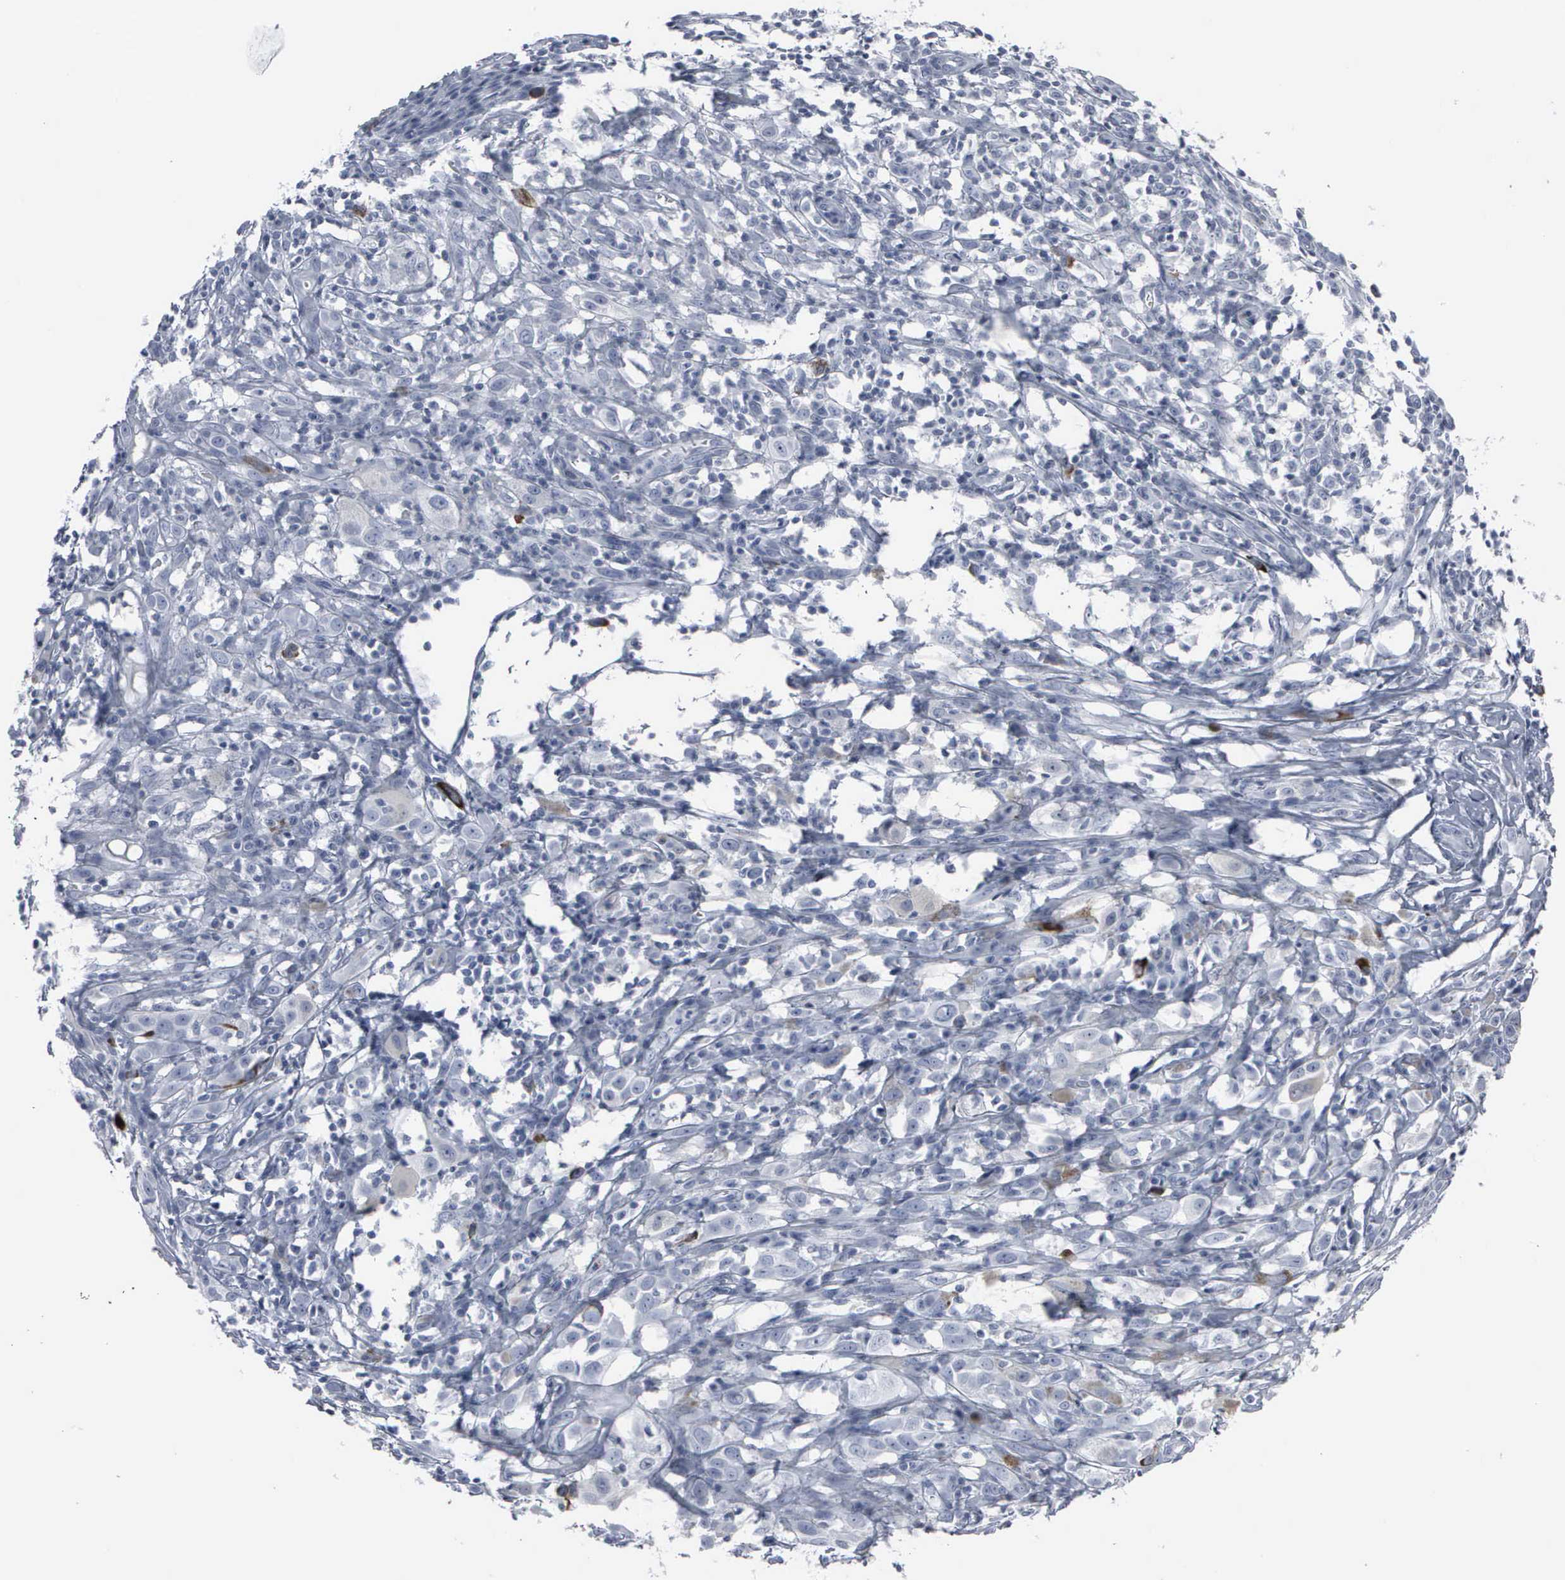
{"staining": {"intensity": "weak", "quantity": "<25%", "location": "cytoplasmic/membranous,nuclear"}, "tissue": "melanoma", "cell_type": "Tumor cells", "image_type": "cancer", "snomed": [{"axis": "morphology", "description": "Malignant melanoma, NOS"}, {"axis": "topography", "description": "Skin"}], "caption": "Protein analysis of malignant melanoma reveals no significant staining in tumor cells.", "gene": "CCNB1", "patient": {"sex": "female", "age": 52}}